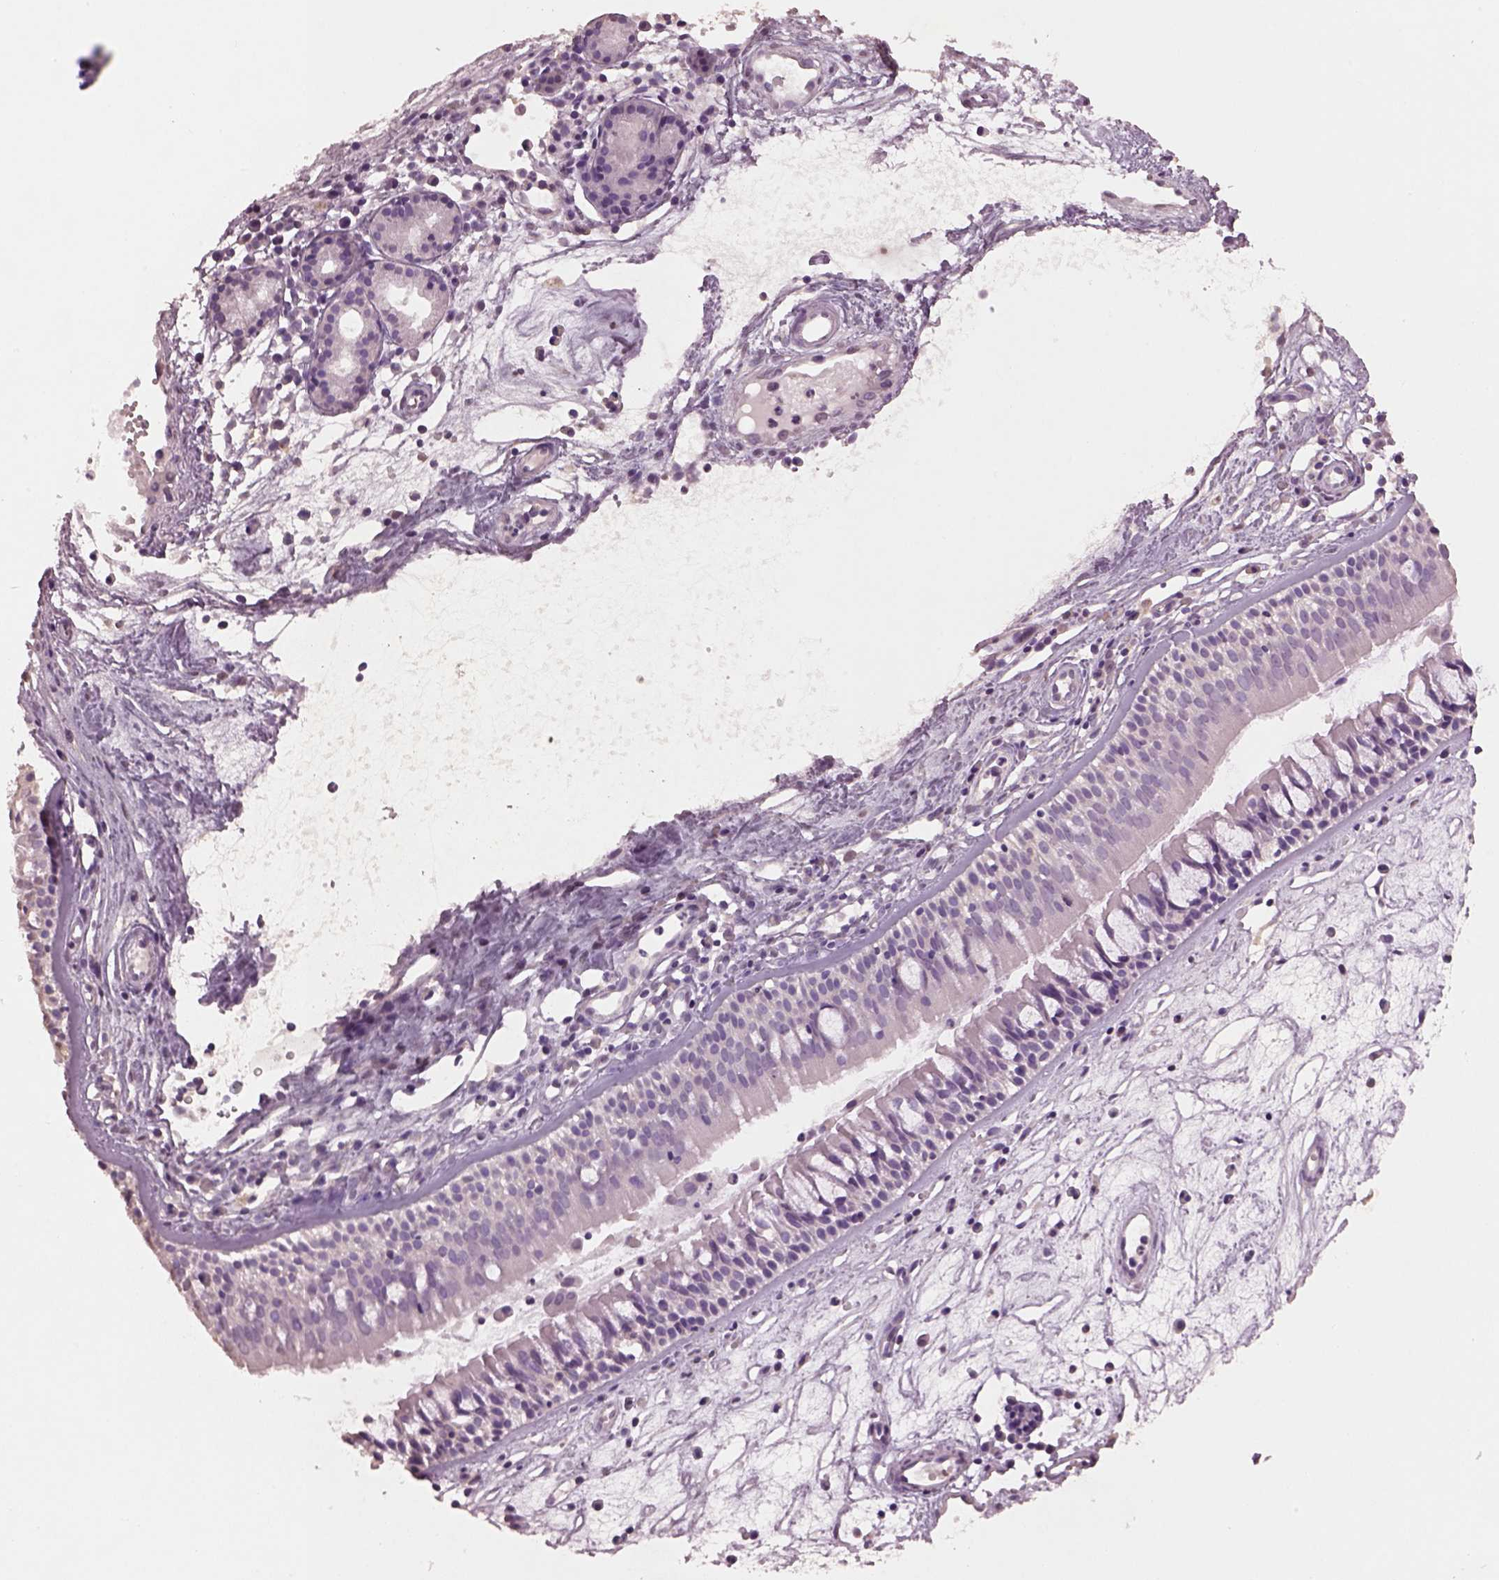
{"staining": {"intensity": "negative", "quantity": "none", "location": "none"}, "tissue": "nasopharynx", "cell_type": "Respiratory epithelial cells", "image_type": "normal", "snomed": [{"axis": "morphology", "description": "Normal tissue, NOS"}, {"axis": "topography", "description": "Nasopharynx"}], "caption": "Benign nasopharynx was stained to show a protein in brown. There is no significant positivity in respiratory epithelial cells.", "gene": "KCNIP3", "patient": {"sex": "female", "age": 68}}